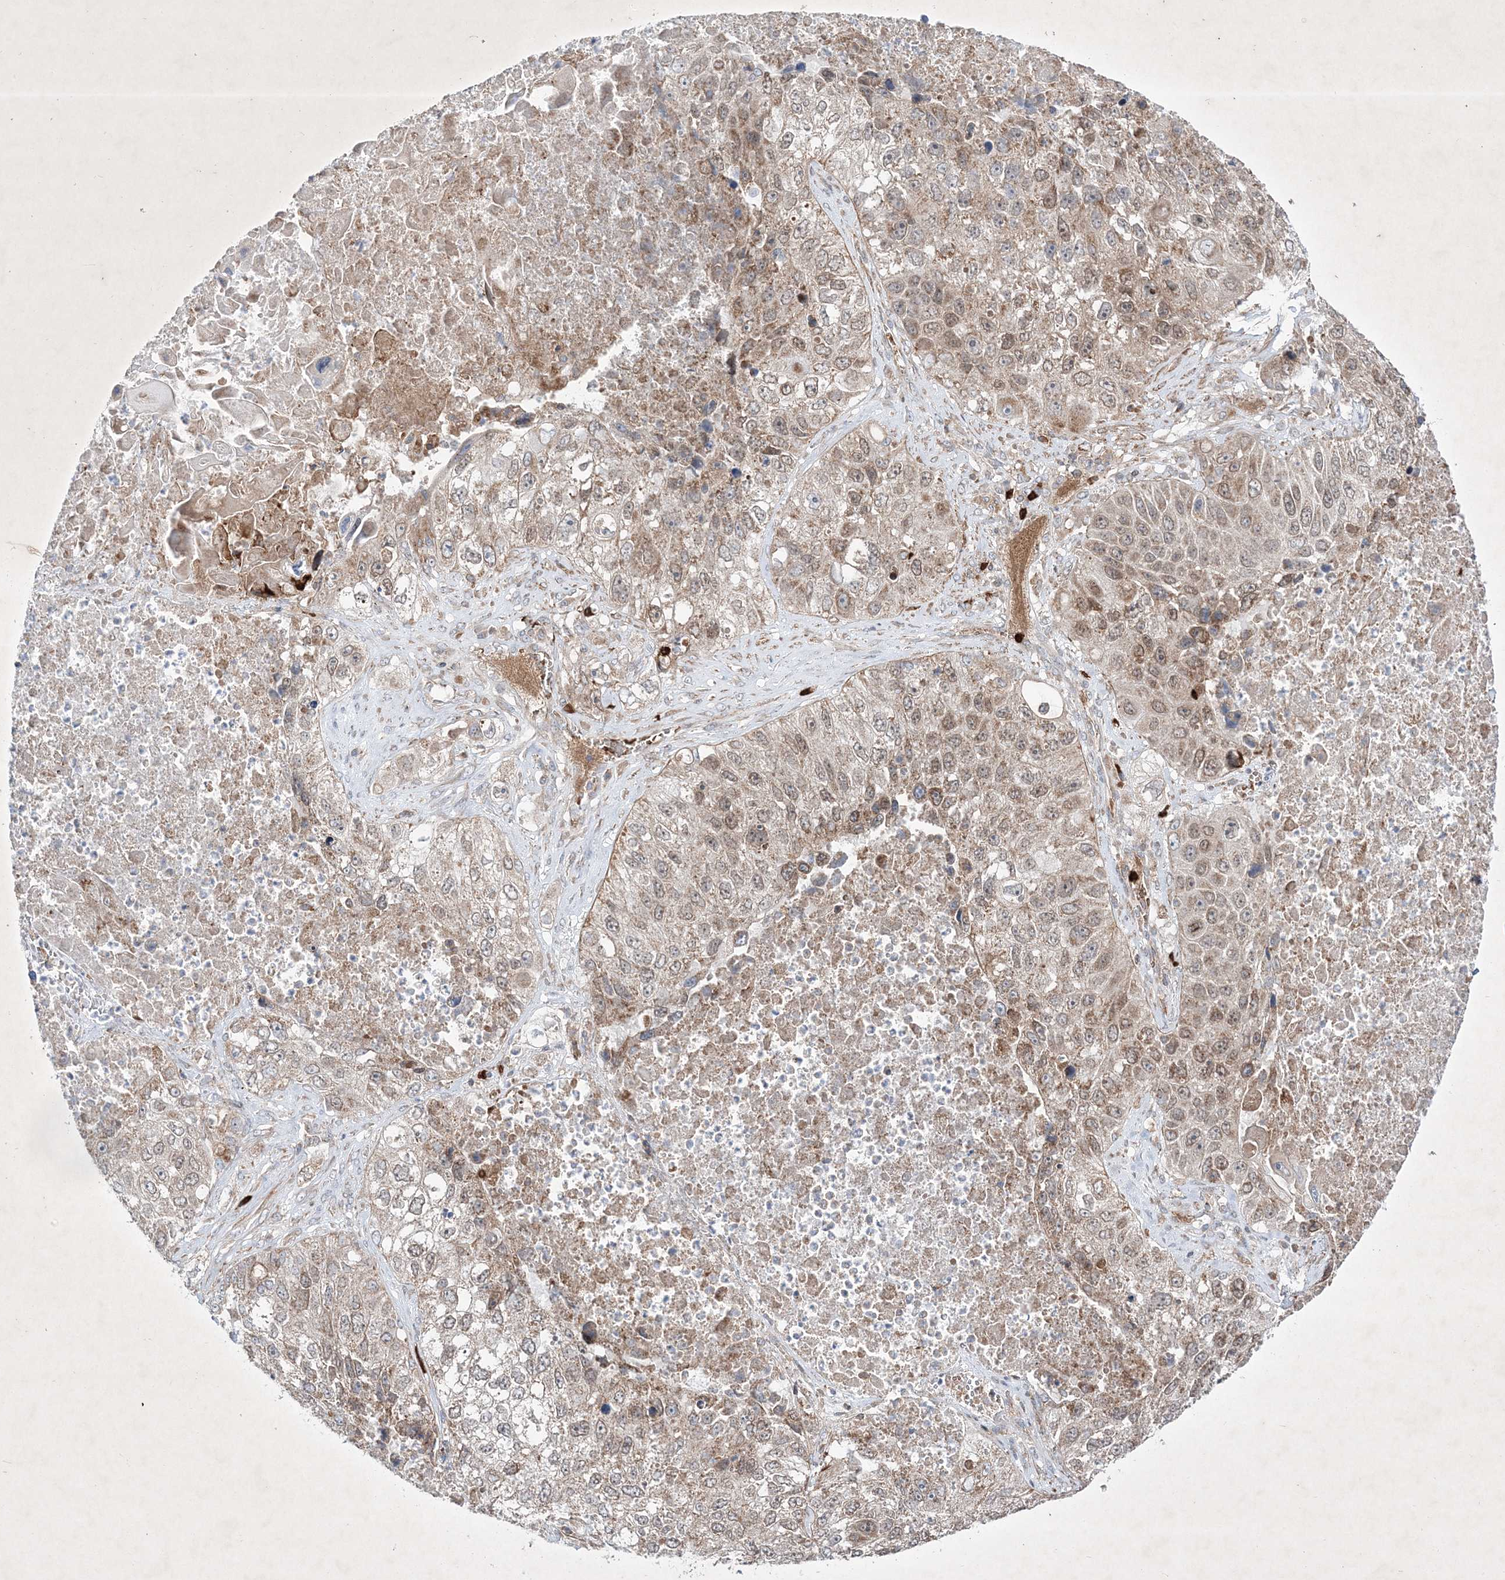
{"staining": {"intensity": "moderate", "quantity": ">75%", "location": "cytoplasmic/membranous,nuclear"}, "tissue": "lung cancer", "cell_type": "Tumor cells", "image_type": "cancer", "snomed": [{"axis": "morphology", "description": "Squamous cell carcinoma, NOS"}, {"axis": "topography", "description": "Lung"}], "caption": "DAB immunohistochemical staining of human lung cancer (squamous cell carcinoma) shows moderate cytoplasmic/membranous and nuclear protein expression in about >75% of tumor cells. (Brightfield microscopy of DAB IHC at high magnification).", "gene": "OPA1", "patient": {"sex": "male", "age": 61}}